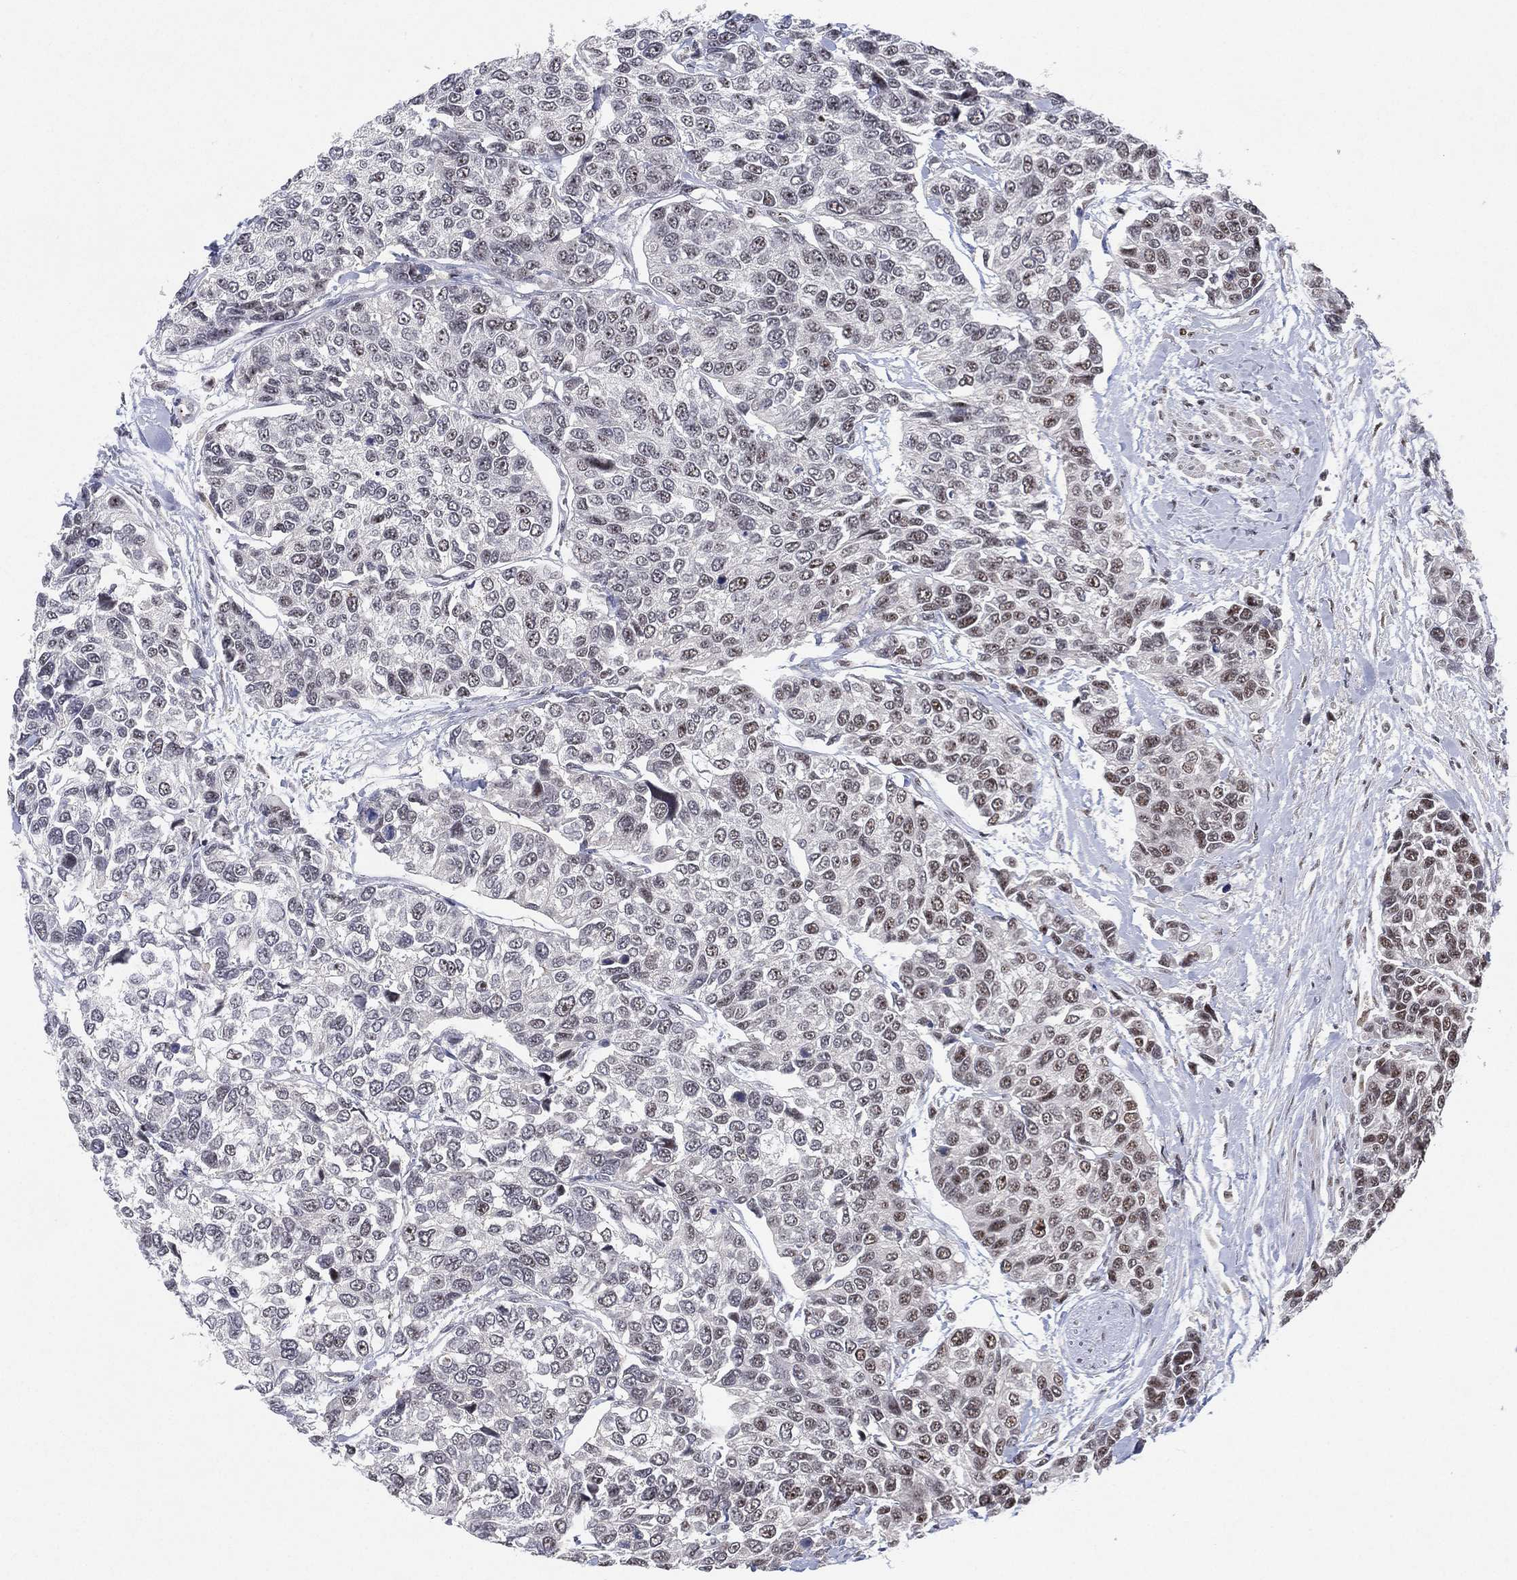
{"staining": {"intensity": "weak", "quantity": "<25%", "location": "nuclear"}, "tissue": "urothelial cancer", "cell_type": "Tumor cells", "image_type": "cancer", "snomed": [{"axis": "morphology", "description": "Urothelial carcinoma, High grade"}, {"axis": "topography", "description": "Urinary bladder"}], "caption": "The IHC micrograph has no significant expression in tumor cells of urothelial carcinoma (high-grade) tissue. (Stains: DAB (3,3'-diaminobenzidine) immunohistochemistry (IHC) with hematoxylin counter stain, Microscopy: brightfield microscopy at high magnification).", "gene": "DGCR8", "patient": {"sex": "male", "age": 77}}